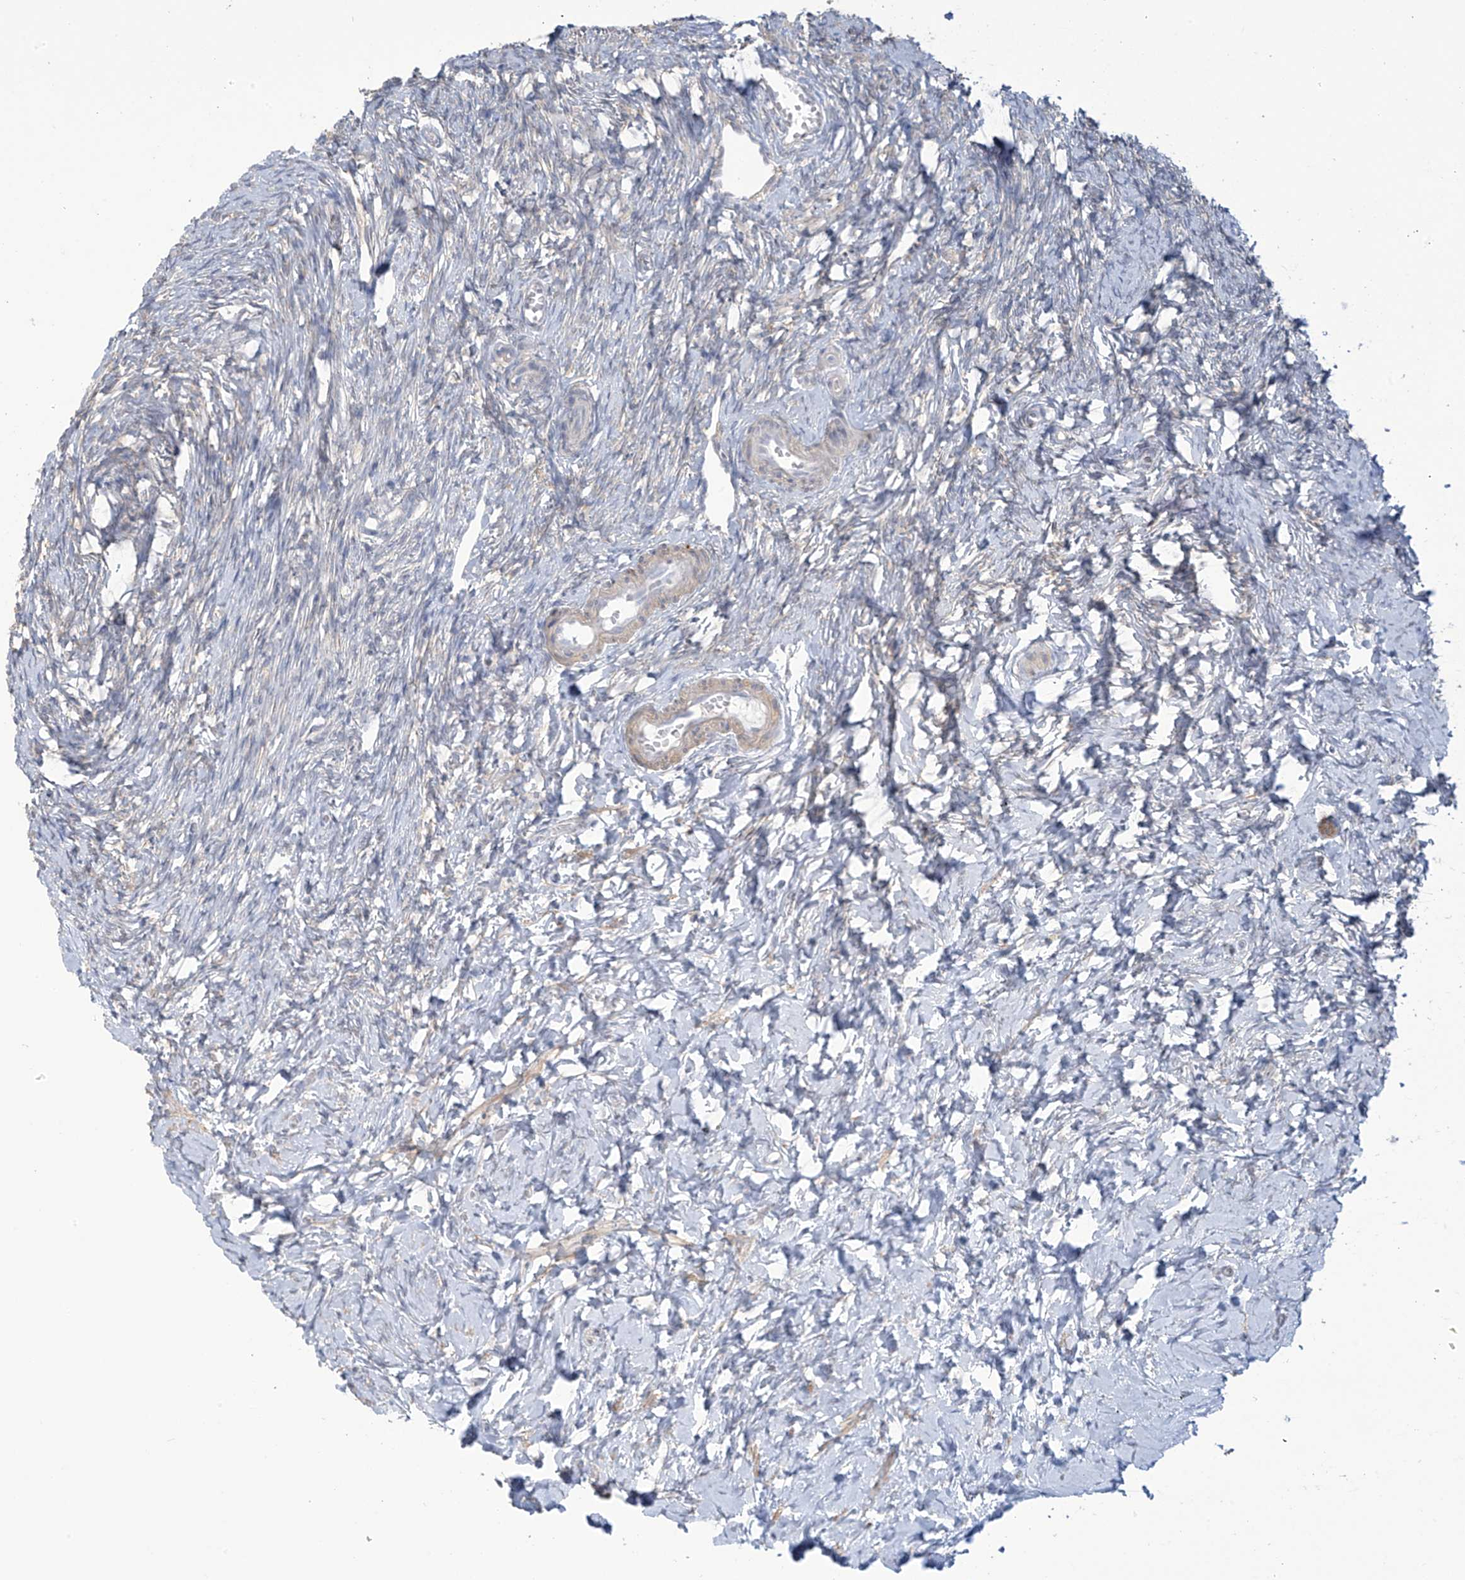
{"staining": {"intensity": "weak", "quantity": "<25%", "location": "cytoplasmic/membranous"}, "tissue": "ovary", "cell_type": "Ovarian stroma cells", "image_type": "normal", "snomed": [{"axis": "morphology", "description": "Normal tissue, NOS"}, {"axis": "topography", "description": "Ovary"}], "caption": "Ovary was stained to show a protein in brown. There is no significant staining in ovarian stroma cells. (Stains: DAB IHC with hematoxylin counter stain, Microscopy: brightfield microscopy at high magnification).", "gene": "TAGAP", "patient": {"sex": "female", "age": 27}}